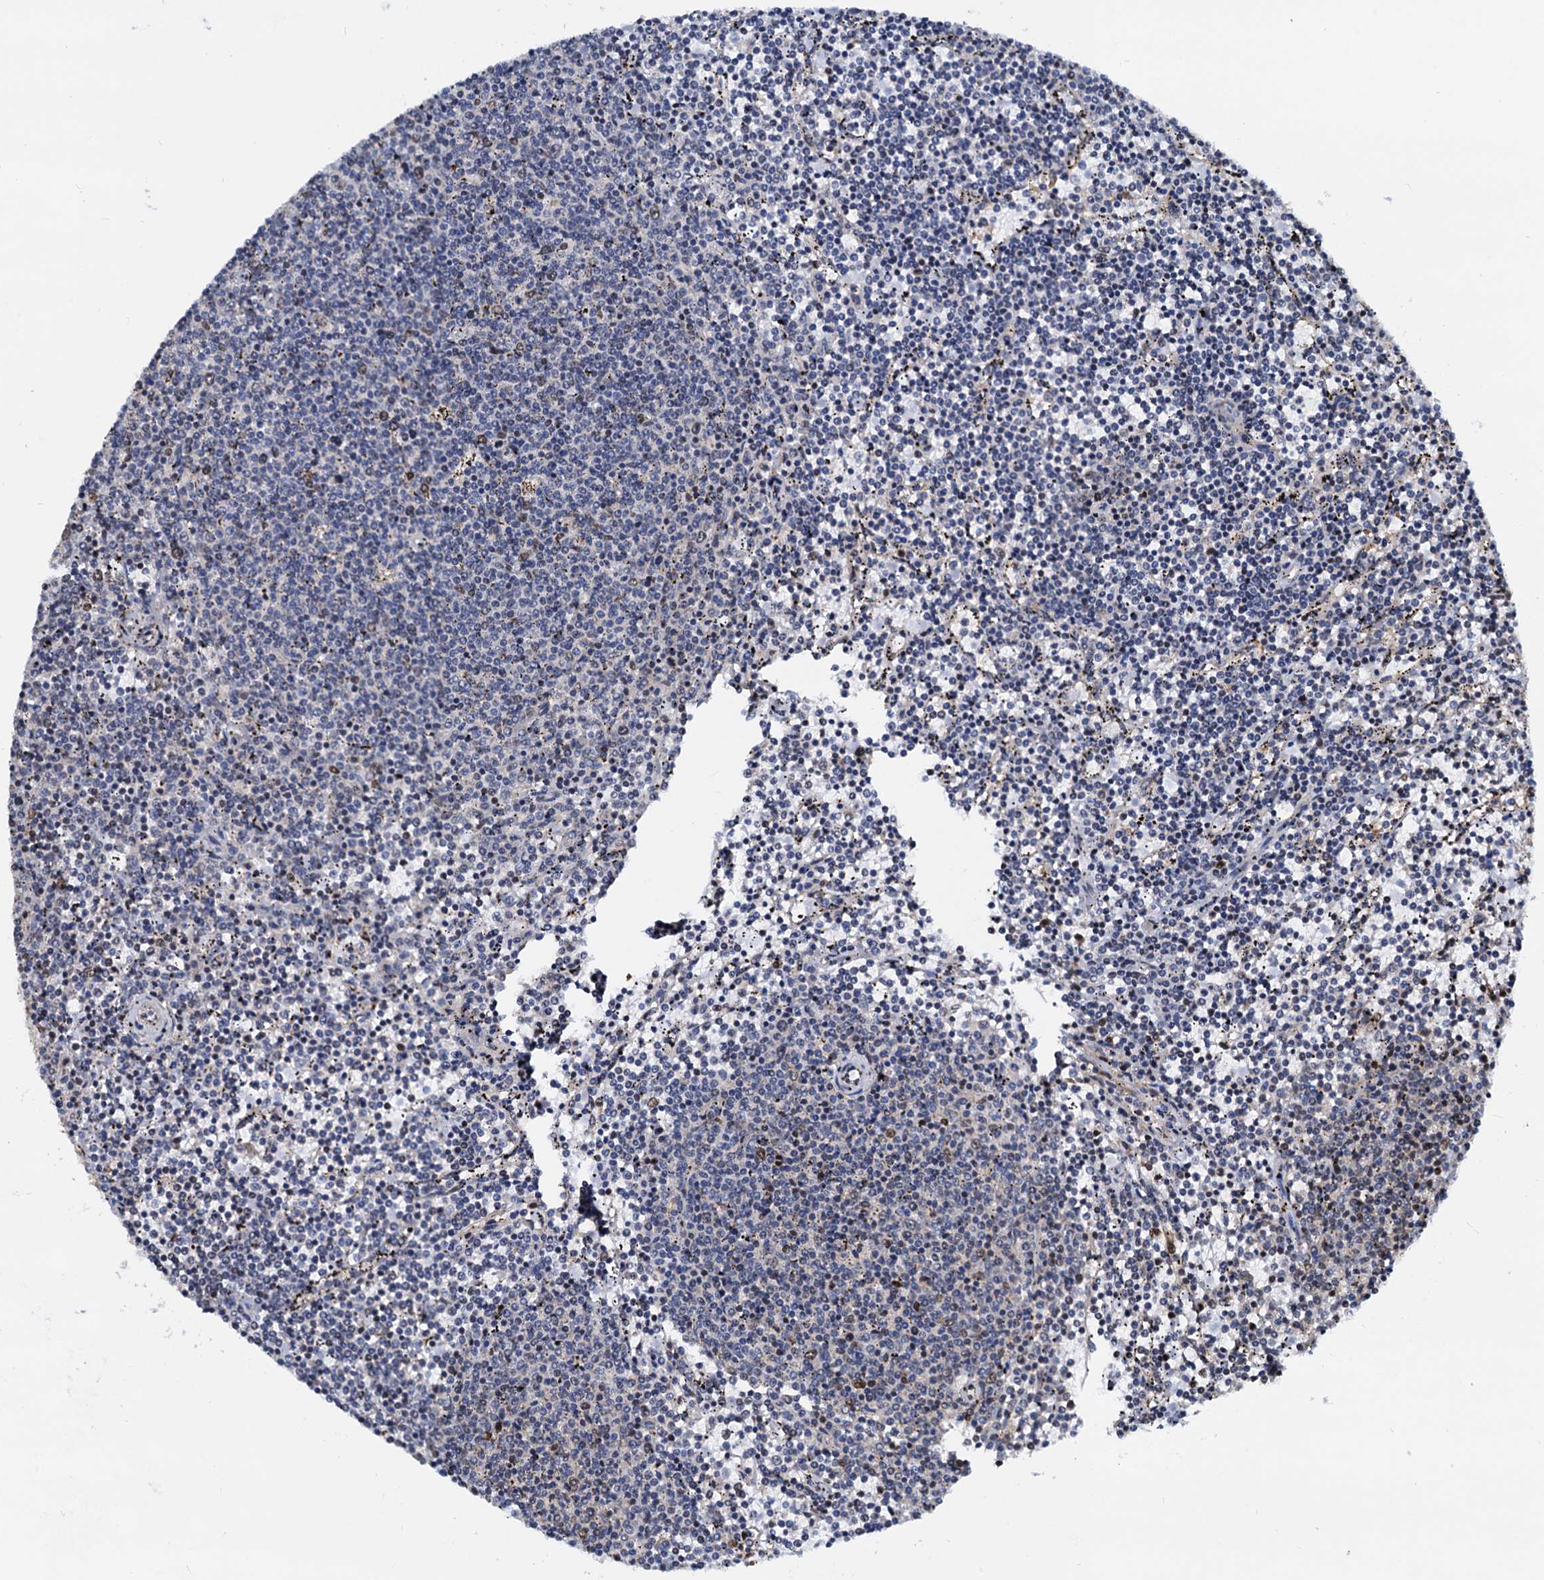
{"staining": {"intensity": "weak", "quantity": "<25%", "location": "nuclear"}, "tissue": "lymphoma", "cell_type": "Tumor cells", "image_type": "cancer", "snomed": [{"axis": "morphology", "description": "Malignant lymphoma, non-Hodgkin's type, Low grade"}, {"axis": "topography", "description": "Spleen"}], "caption": "Immunohistochemical staining of lymphoma exhibits no significant staining in tumor cells.", "gene": "PTGES3", "patient": {"sex": "female", "age": 50}}